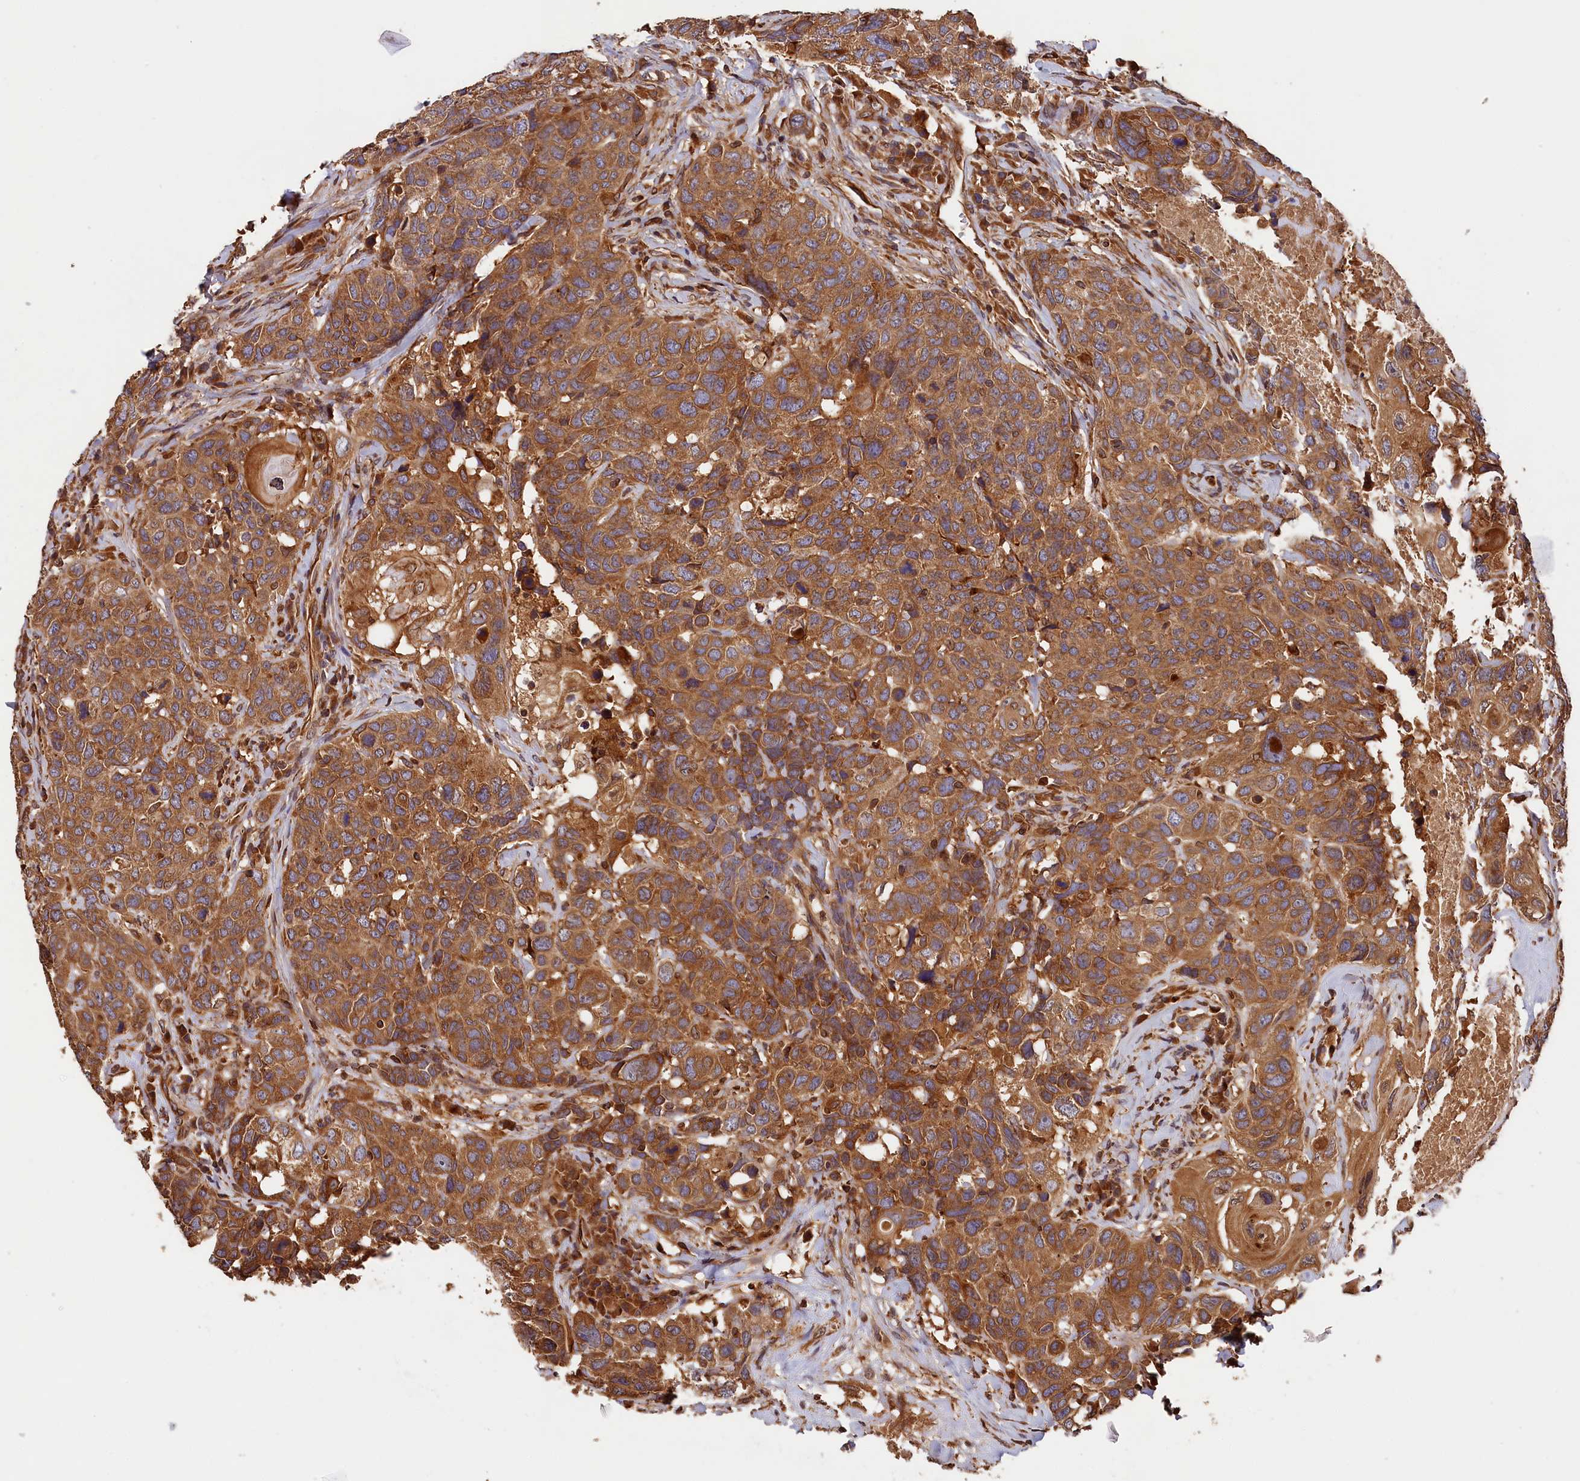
{"staining": {"intensity": "moderate", "quantity": ">75%", "location": "cytoplasmic/membranous"}, "tissue": "head and neck cancer", "cell_type": "Tumor cells", "image_type": "cancer", "snomed": [{"axis": "morphology", "description": "Squamous cell carcinoma, NOS"}, {"axis": "topography", "description": "Head-Neck"}], "caption": "Protein staining demonstrates moderate cytoplasmic/membranous staining in approximately >75% of tumor cells in head and neck cancer (squamous cell carcinoma). The protein of interest is stained brown, and the nuclei are stained in blue (DAB IHC with brightfield microscopy, high magnification).", "gene": "HMOX2", "patient": {"sex": "male", "age": 66}}